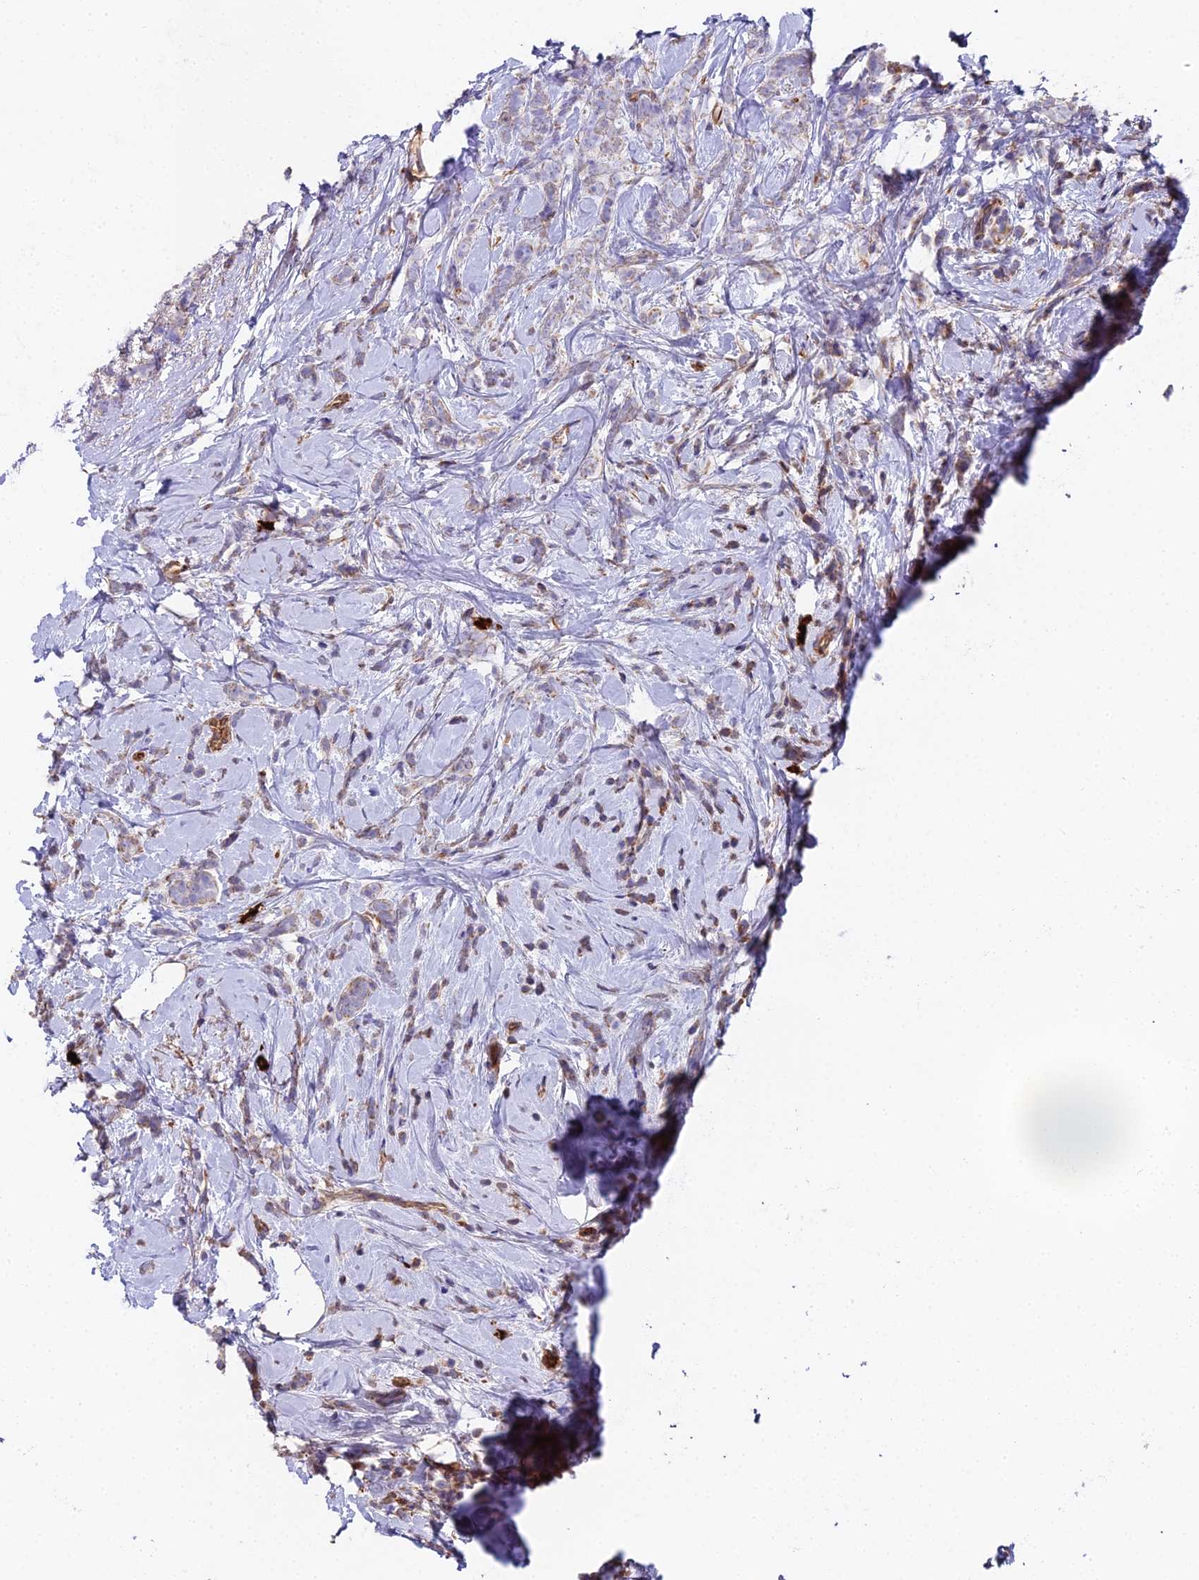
{"staining": {"intensity": "weak", "quantity": "<25%", "location": "cytoplasmic/membranous"}, "tissue": "breast cancer", "cell_type": "Tumor cells", "image_type": "cancer", "snomed": [{"axis": "morphology", "description": "Lobular carcinoma"}, {"axis": "topography", "description": "Breast"}], "caption": "Immunohistochemistry (IHC) micrograph of breast lobular carcinoma stained for a protein (brown), which shows no expression in tumor cells.", "gene": "BEX4", "patient": {"sex": "female", "age": 58}}